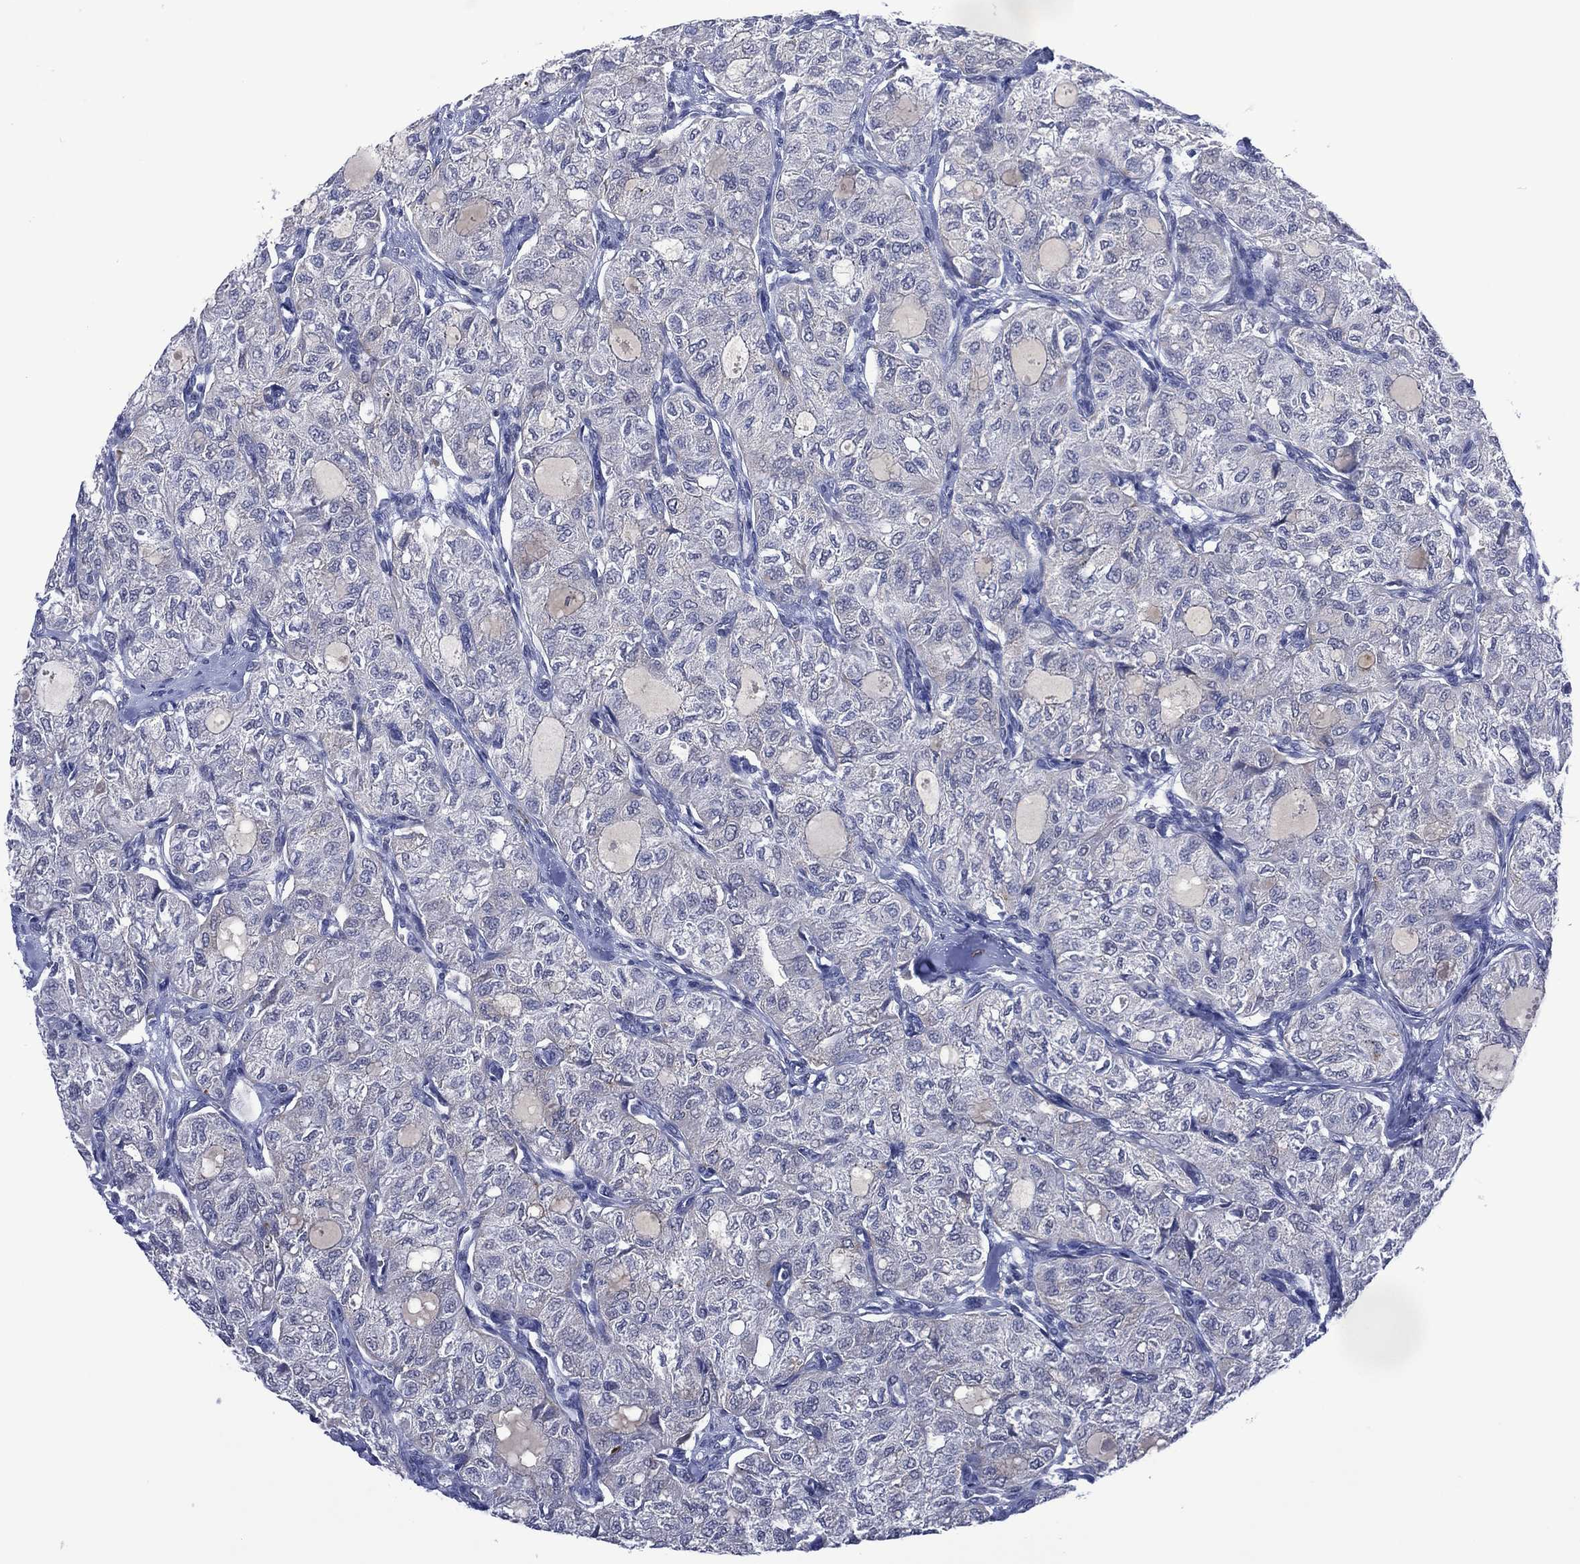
{"staining": {"intensity": "negative", "quantity": "none", "location": "none"}, "tissue": "thyroid cancer", "cell_type": "Tumor cells", "image_type": "cancer", "snomed": [{"axis": "morphology", "description": "Follicular adenoma carcinoma, NOS"}, {"axis": "topography", "description": "Thyroid gland"}], "caption": "Immunohistochemical staining of human thyroid cancer (follicular adenoma carcinoma) displays no significant staining in tumor cells.", "gene": "ASB10", "patient": {"sex": "male", "age": 75}}